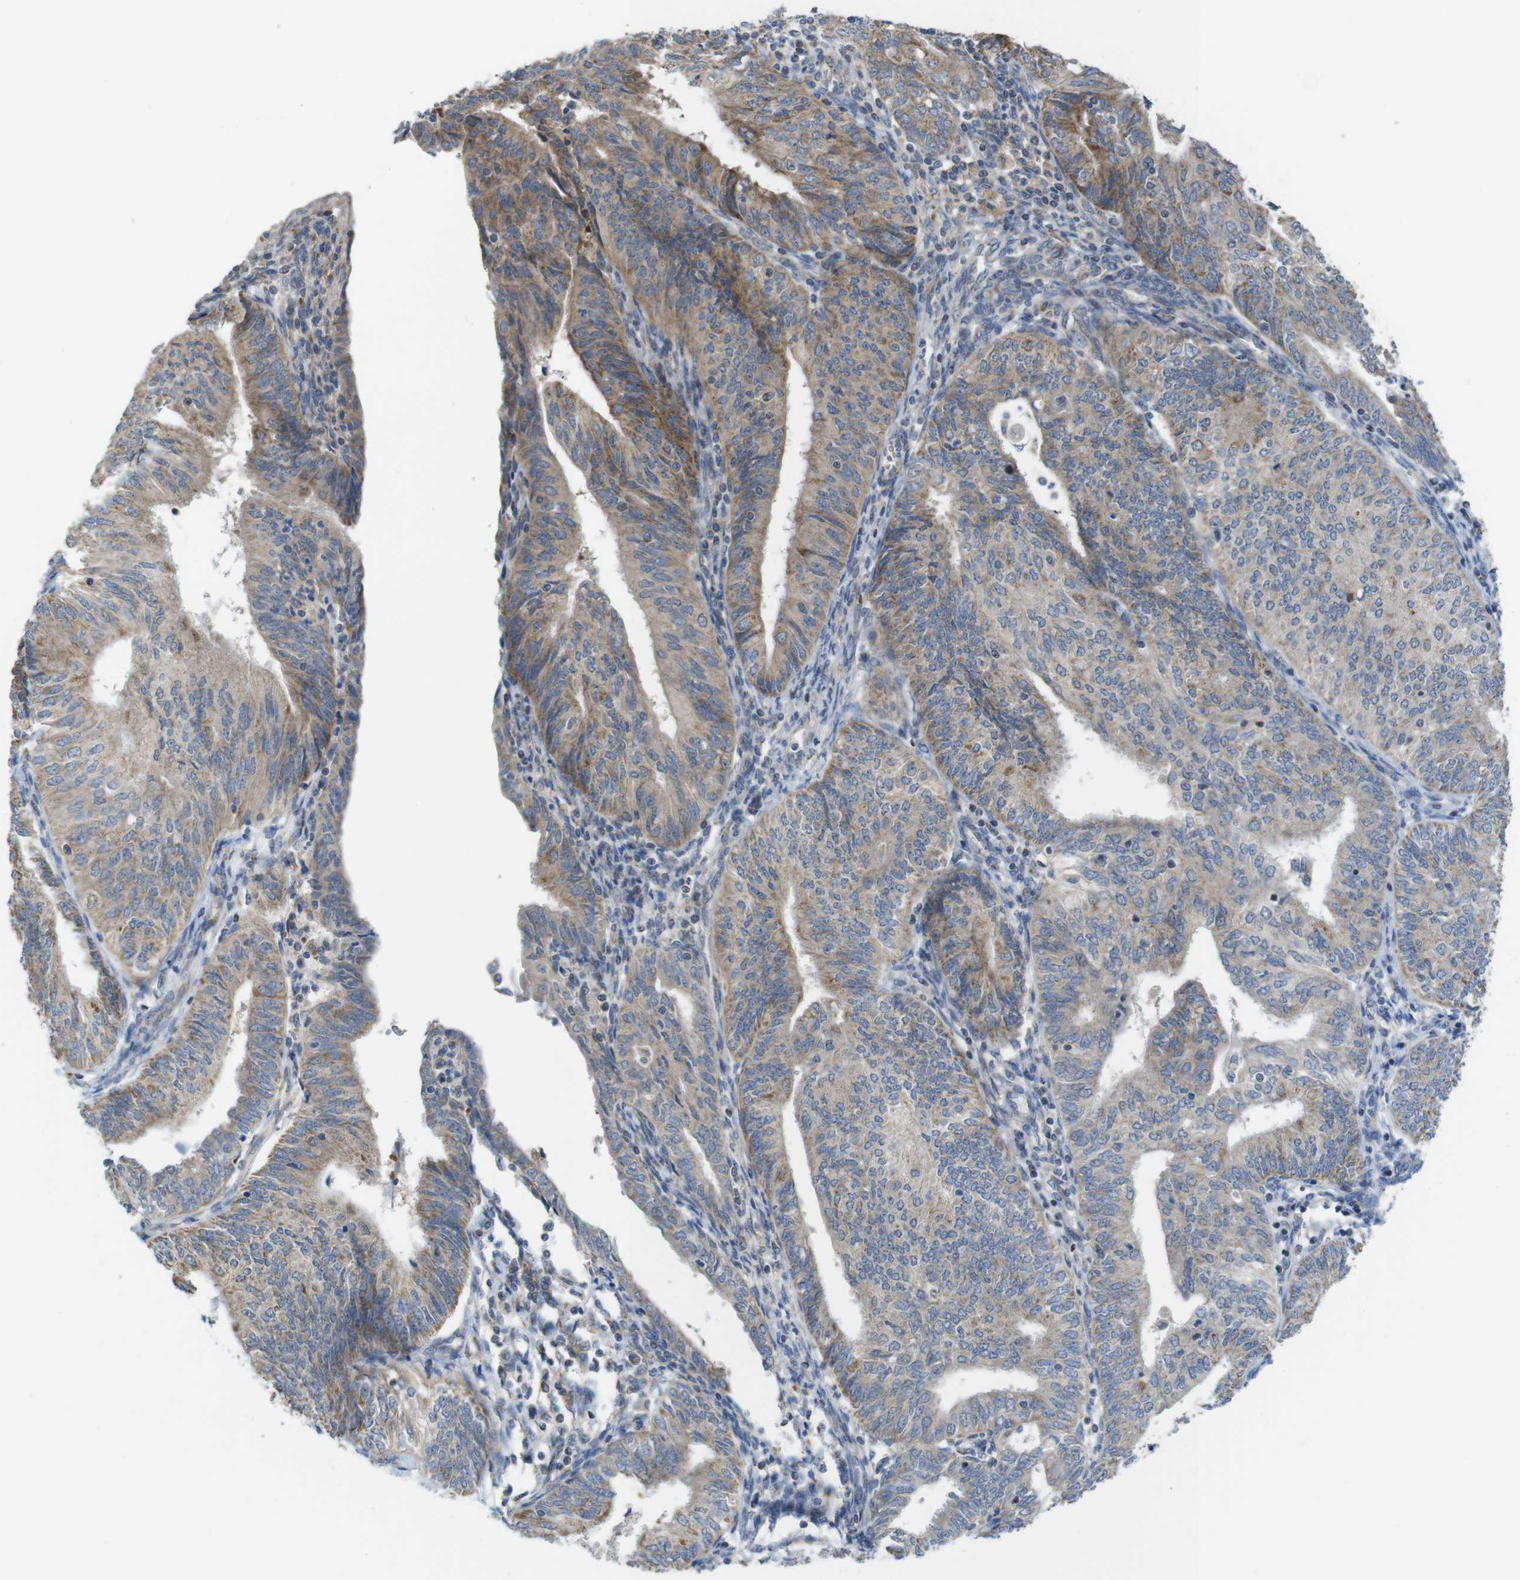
{"staining": {"intensity": "moderate", "quantity": ">75%", "location": "cytoplasmic/membranous"}, "tissue": "endometrial cancer", "cell_type": "Tumor cells", "image_type": "cancer", "snomed": [{"axis": "morphology", "description": "Adenocarcinoma, NOS"}, {"axis": "topography", "description": "Endometrium"}], "caption": "Immunohistochemical staining of human endometrial cancer reveals moderate cytoplasmic/membranous protein positivity in approximately >75% of tumor cells.", "gene": "MARCHF1", "patient": {"sex": "female", "age": 58}}